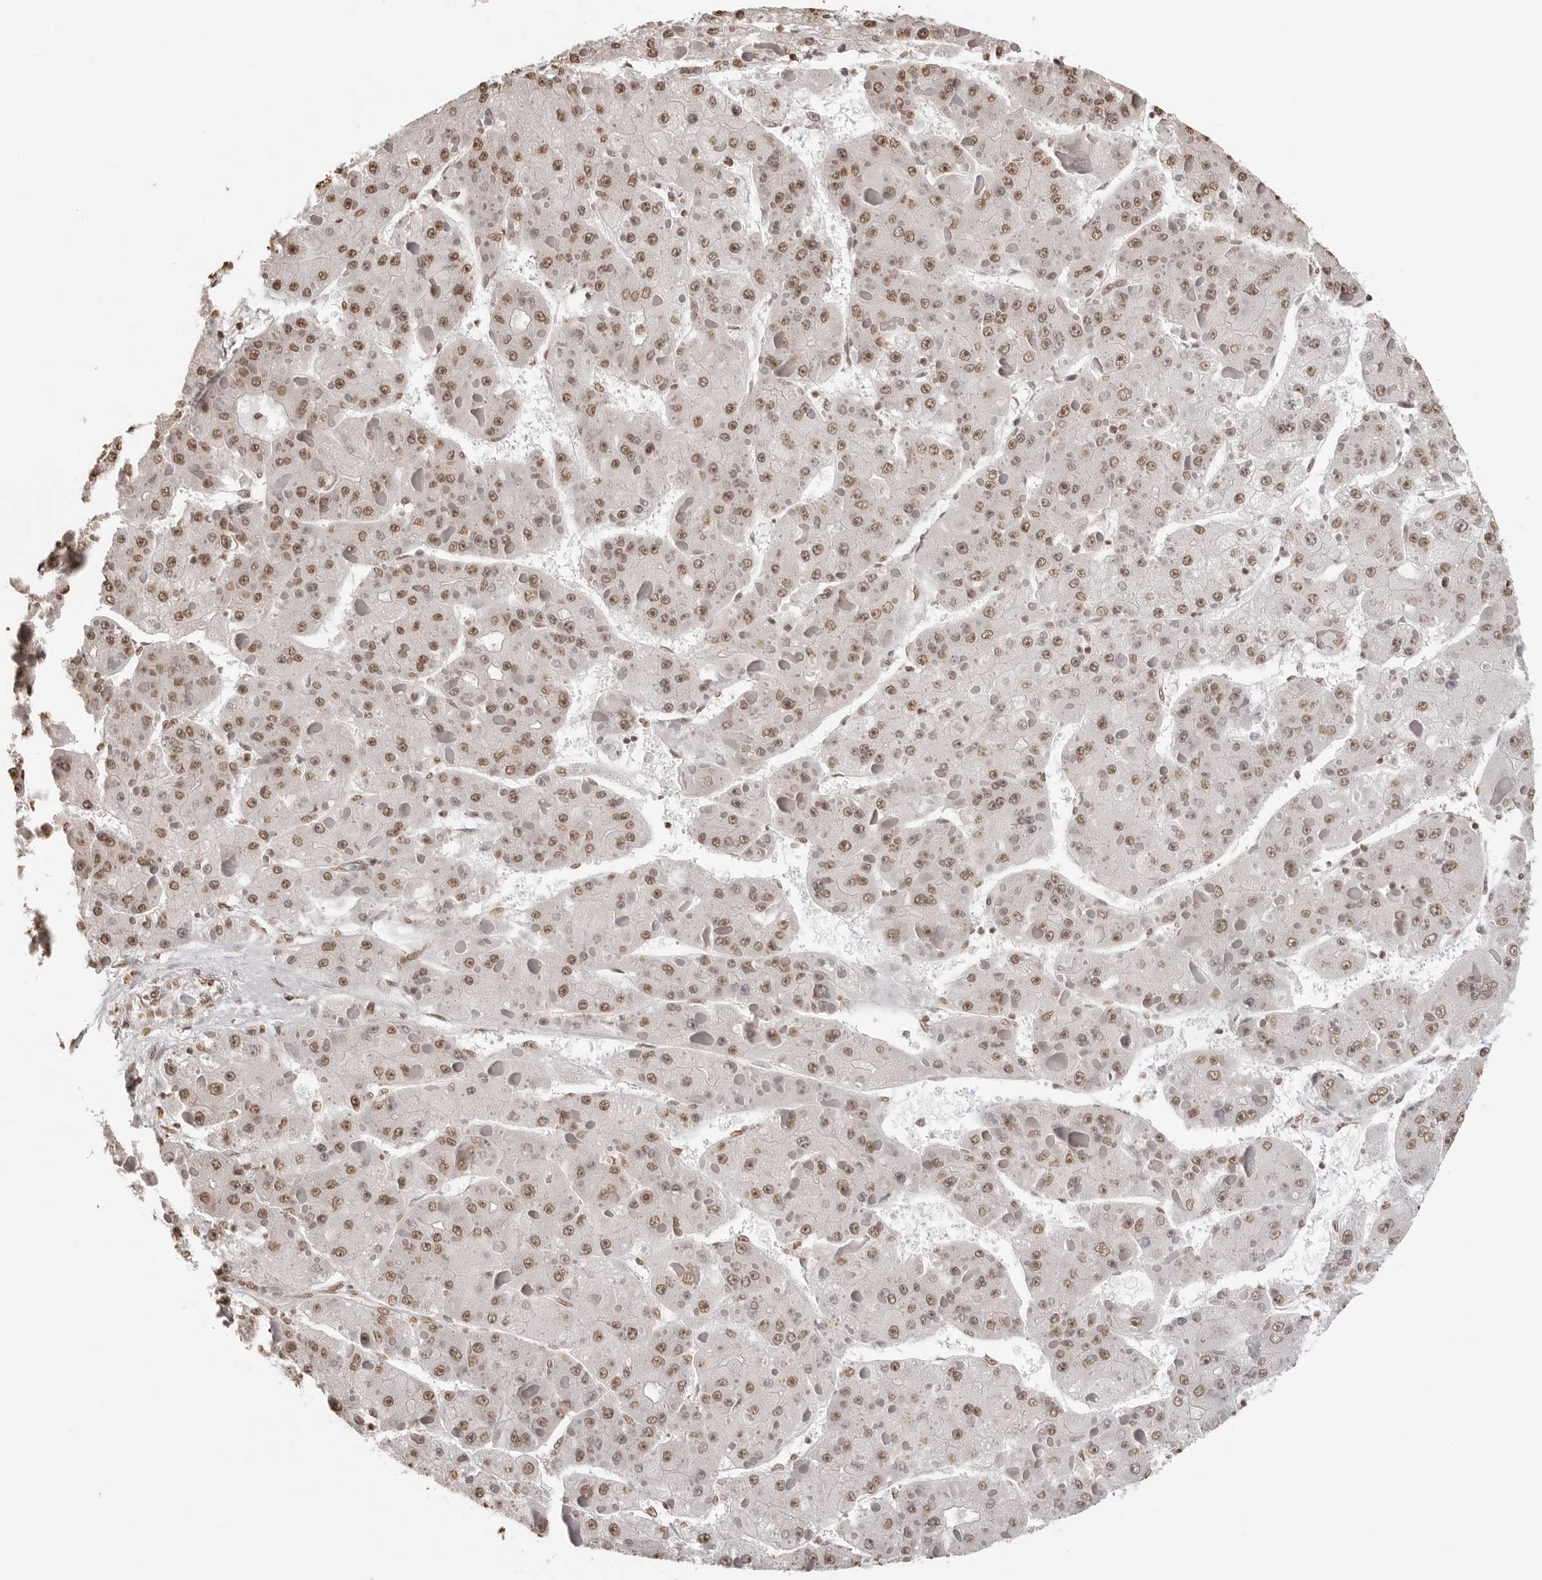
{"staining": {"intensity": "moderate", "quantity": ">75%", "location": "nuclear"}, "tissue": "liver cancer", "cell_type": "Tumor cells", "image_type": "cancer", "snomed": [{"axis": "morphology", "description": "Carcinoma, Hepatocellular, NOS"}, {"axis": "topography", "description": "Liver"}], "caption": "IHC image of neoplastic tissue: human liver hepatocellular carcinoma stained using IHC displays medium levels of moderate protein expression localized specifically in the nuclear of tumor cells, appearing as a nuclear brown color.", "gene": "OLIG3", "patient": {"sex": "female", "age": 73}}